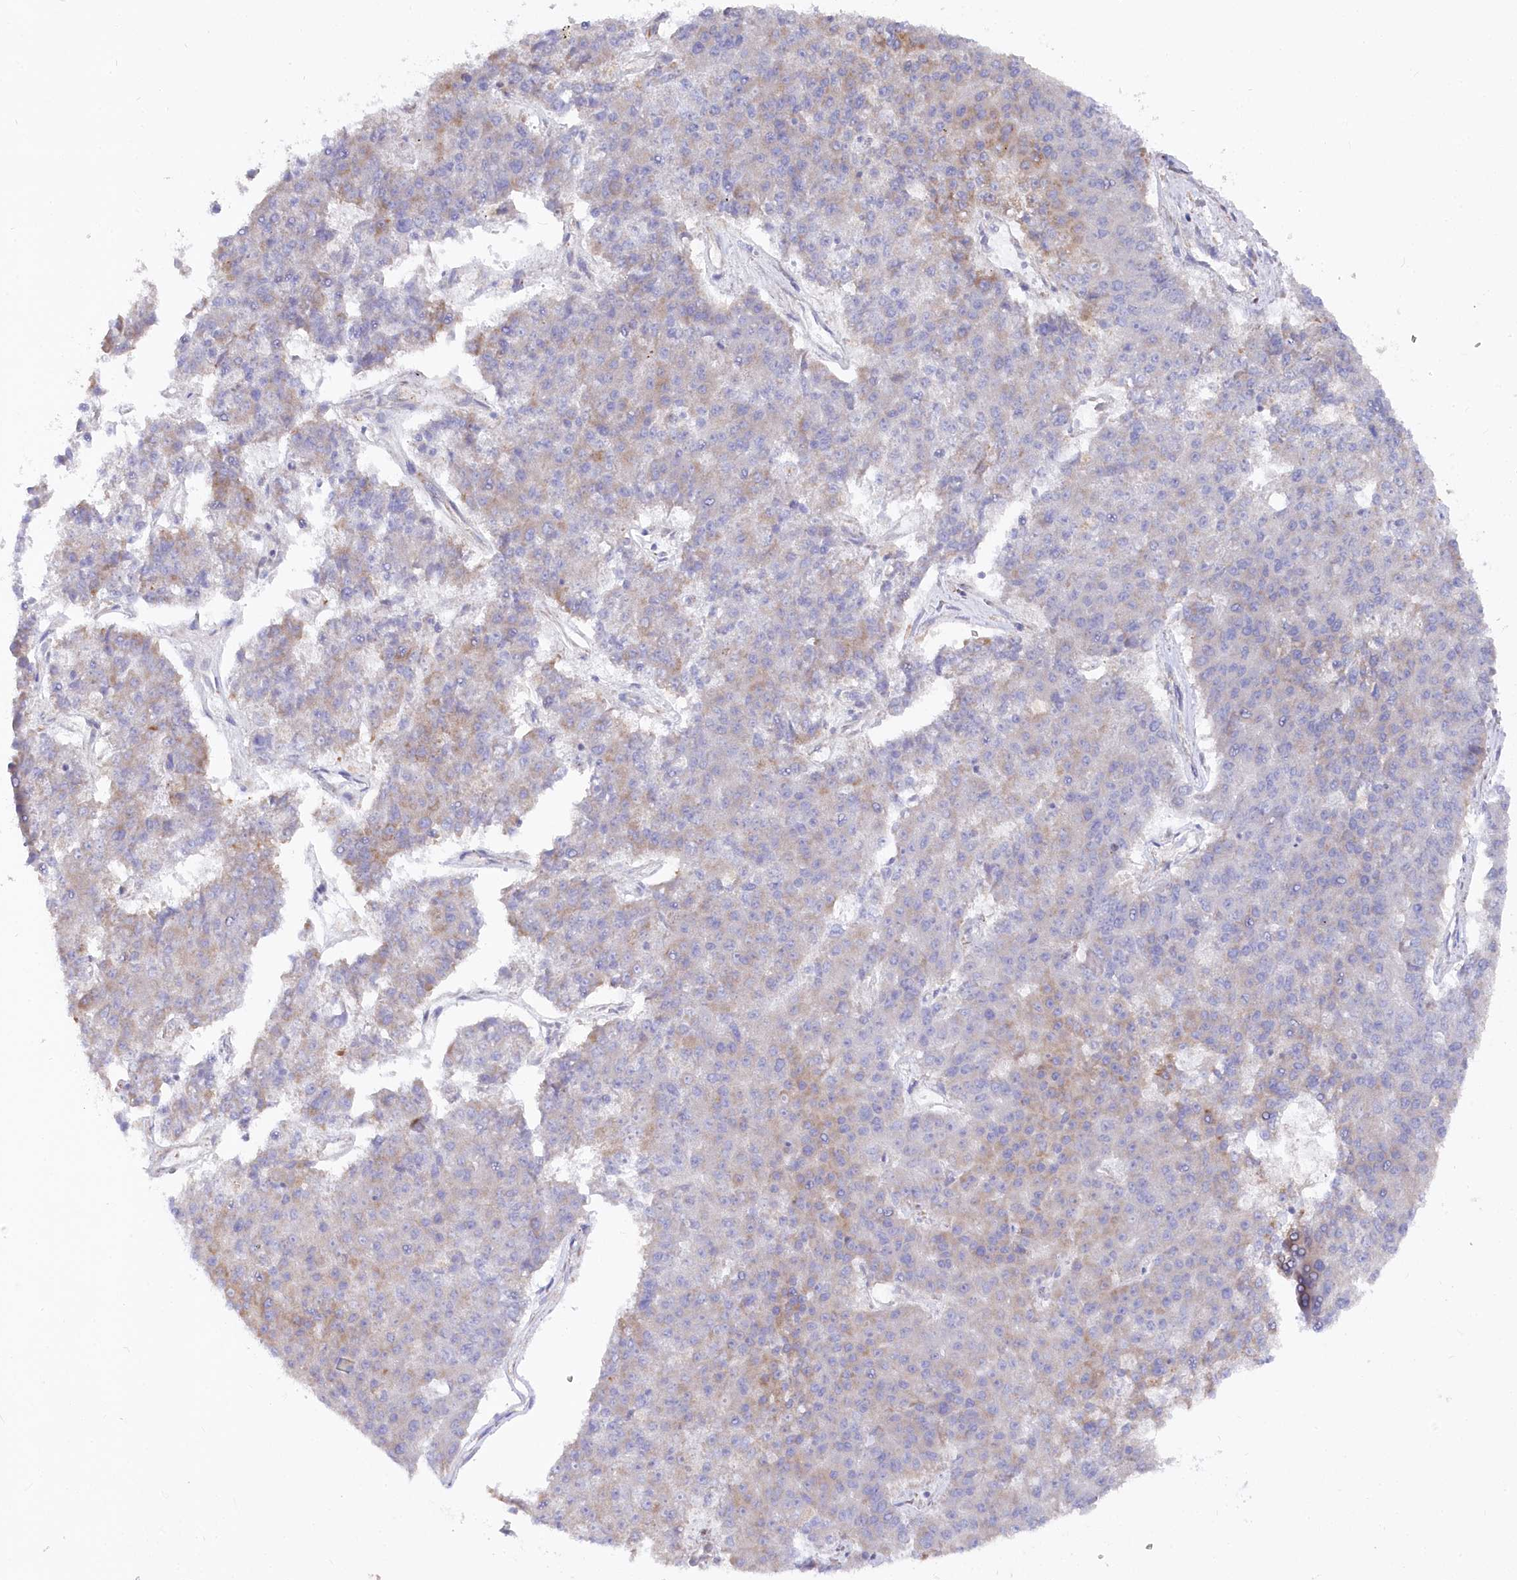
{"staining": {"intensity": "weak", "quantity": "25%-75%", "location": "cytoplasmic/membranous"}, "tissue": "pancreatic cancer", "cell_type": "Tumor cells", "image_type": "cancer", "snomed": [{"axis": "morphology", "description": "Adenocarcinoma, NOS"}, {"axis": "topography", "description": "Pancreas"}], "caption": "High-power microscopy captured an IHC photomicrograph of adenocarcinoma (pancreatic), revealing weak cytoplasmic/membranous staining in approximately 25%-75% of tumor cells.", "gene": "POGLUT1", "patient": {"sex": "male", "age": 50}}